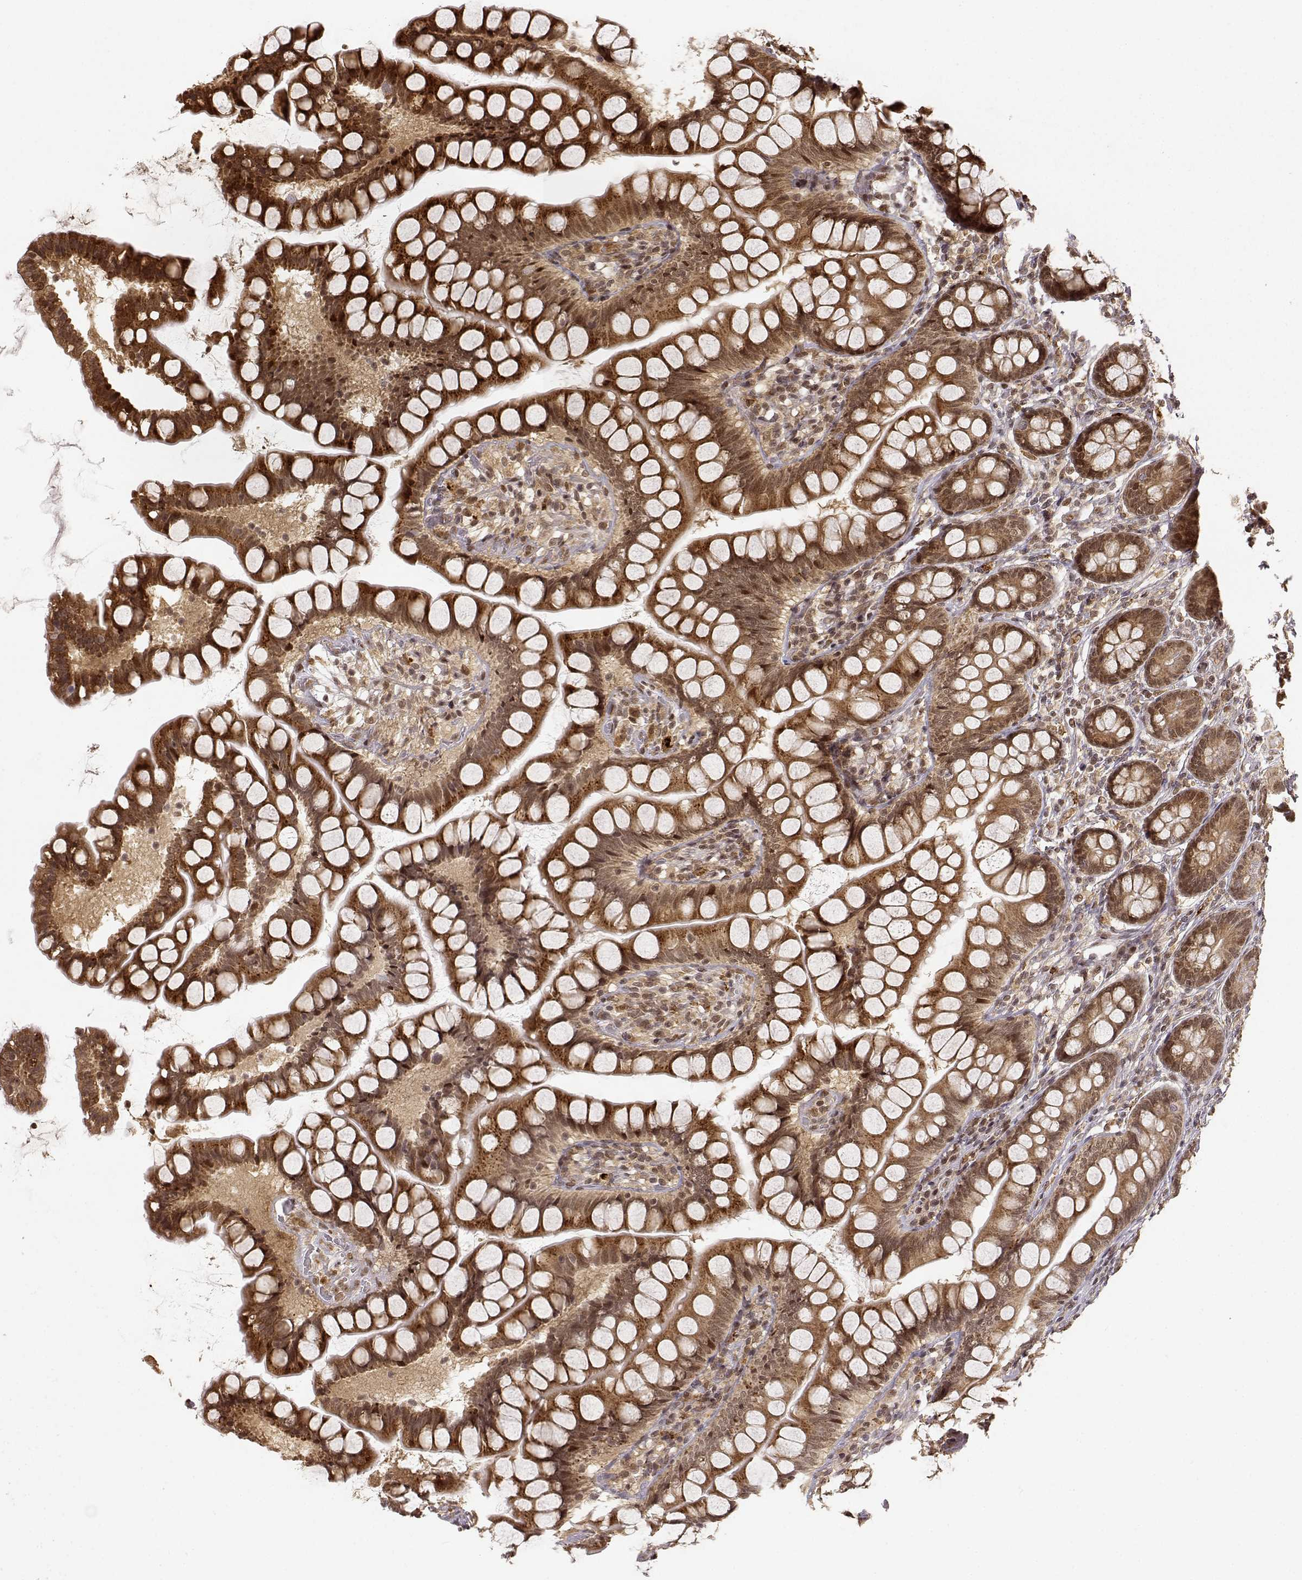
{"staining": {"intensity": "moderate", "quantity": ">75%", "location": "cytoplasmic/membranous,nuclear"}, "tissue": "small intestine", "cell_type": "Glandular cells", "image_type": "normal", "snomed": [{"axis": "morphology", "description": "Normal tissue, NOS"}, {"axis": "topography", "description": "Small intestine"}], "caption": "Immunohistochemistry (DAB) staining of benign human small intestine demonstrates moderate cytoplasmic/membranous,nuclear protein positivity in about >75% of glandular cells. (DAB (3,3'-diaminobenzidine) IHC, brown staining for protein, blue staining for nuclei).", "gene": "MAEA", "patient": {"sex": "male", "age": 70}}